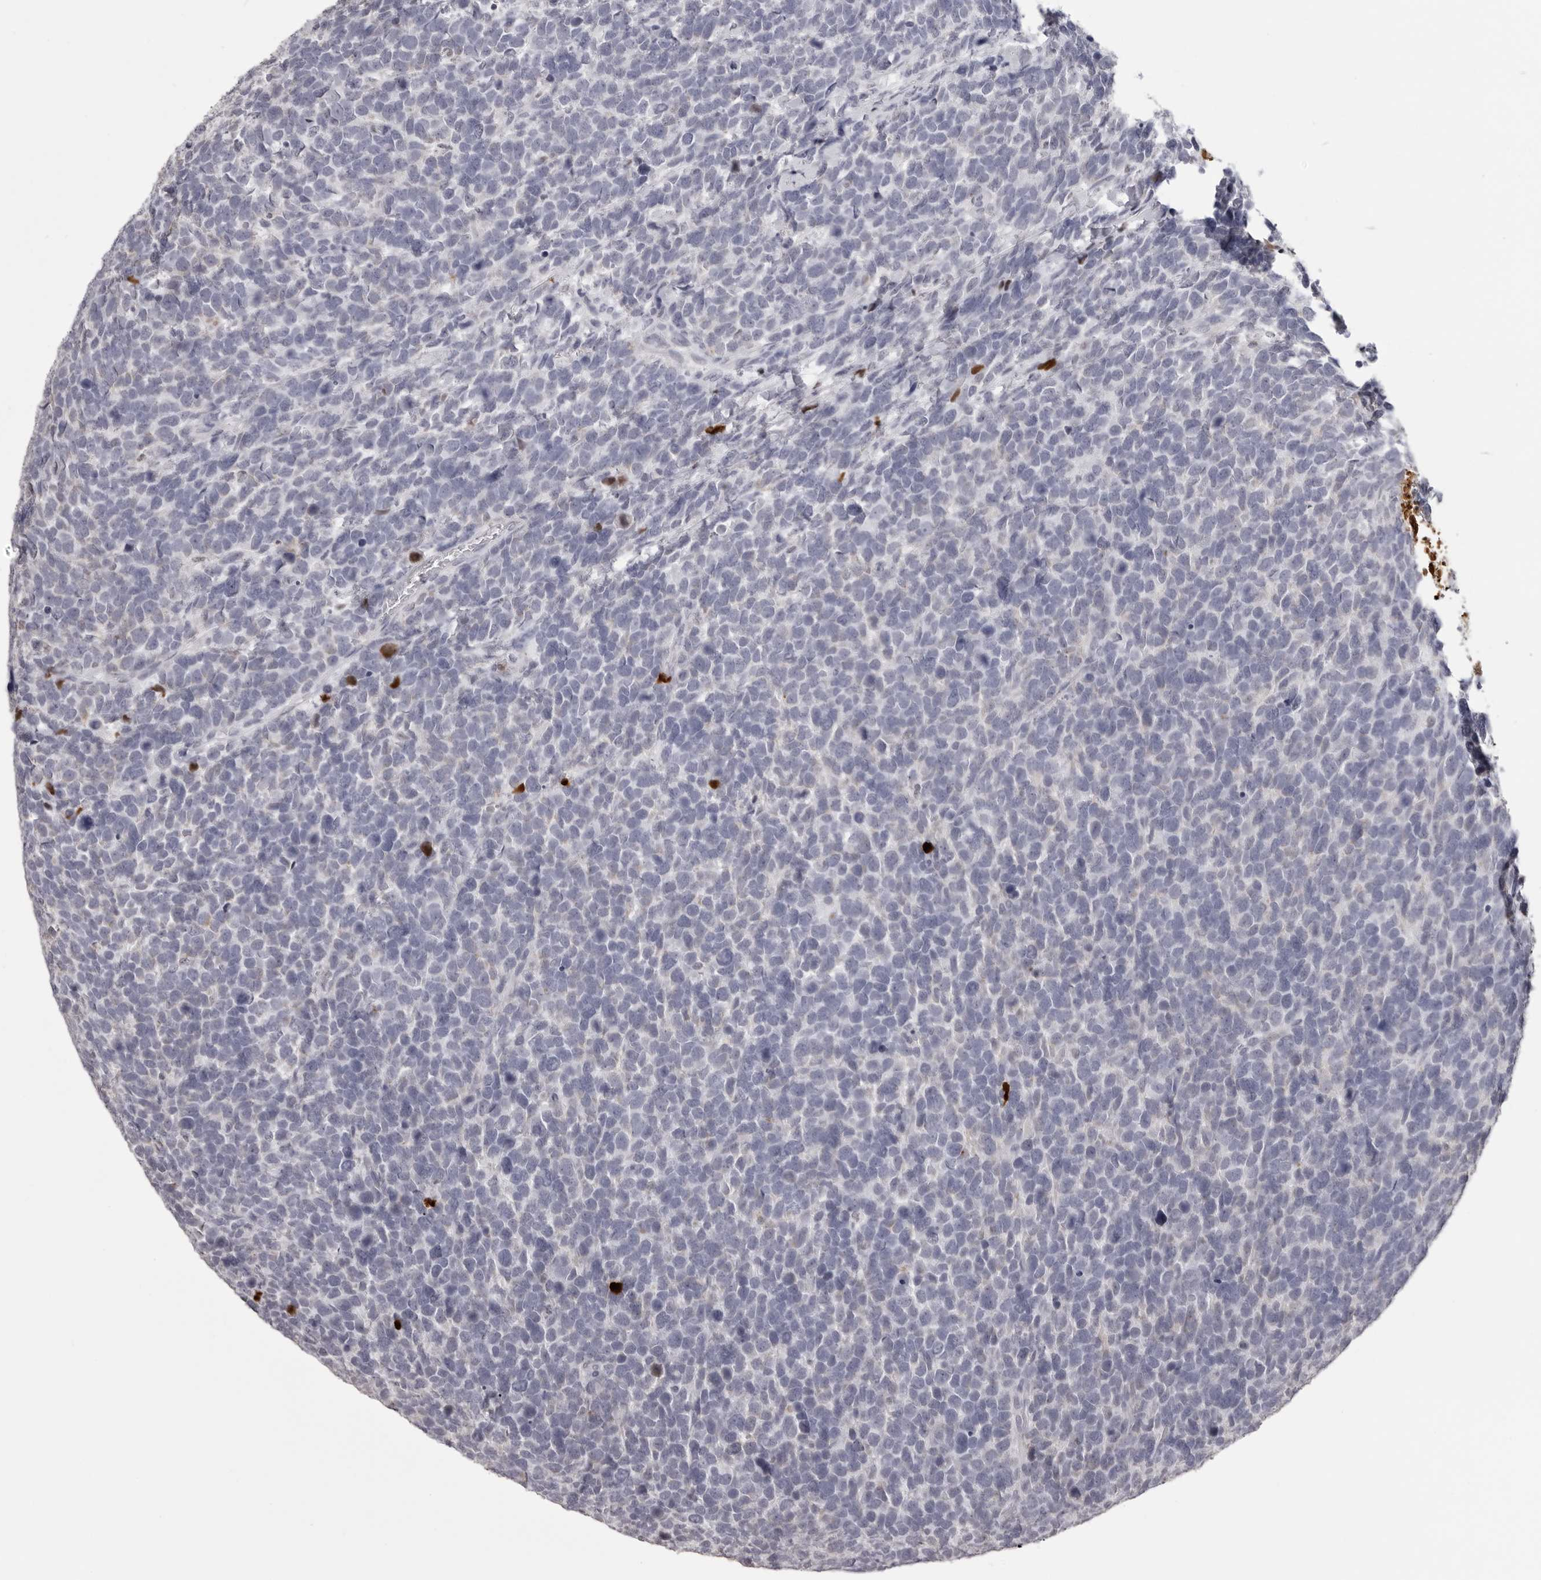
{"staining": {"intensity": "negative", "quantity": "none", "location": "none"}, "tissue": "urothelial cancer", "cell_type": "Tumor cells", "image_type": "cancer", "snomed": [{"axis": "morphology", "description": "Urothelial carcinoma, High grade"}, {"axis": "topography", "description": "Urinary bladder"}], "caption": "High power microscopy image of an immunohistochemistry photomicrograph of urothelial cancer, revealing no significant expression in tumor cells.", "gene": "IL31", "patient": {"sex": "female", "age": 82}}